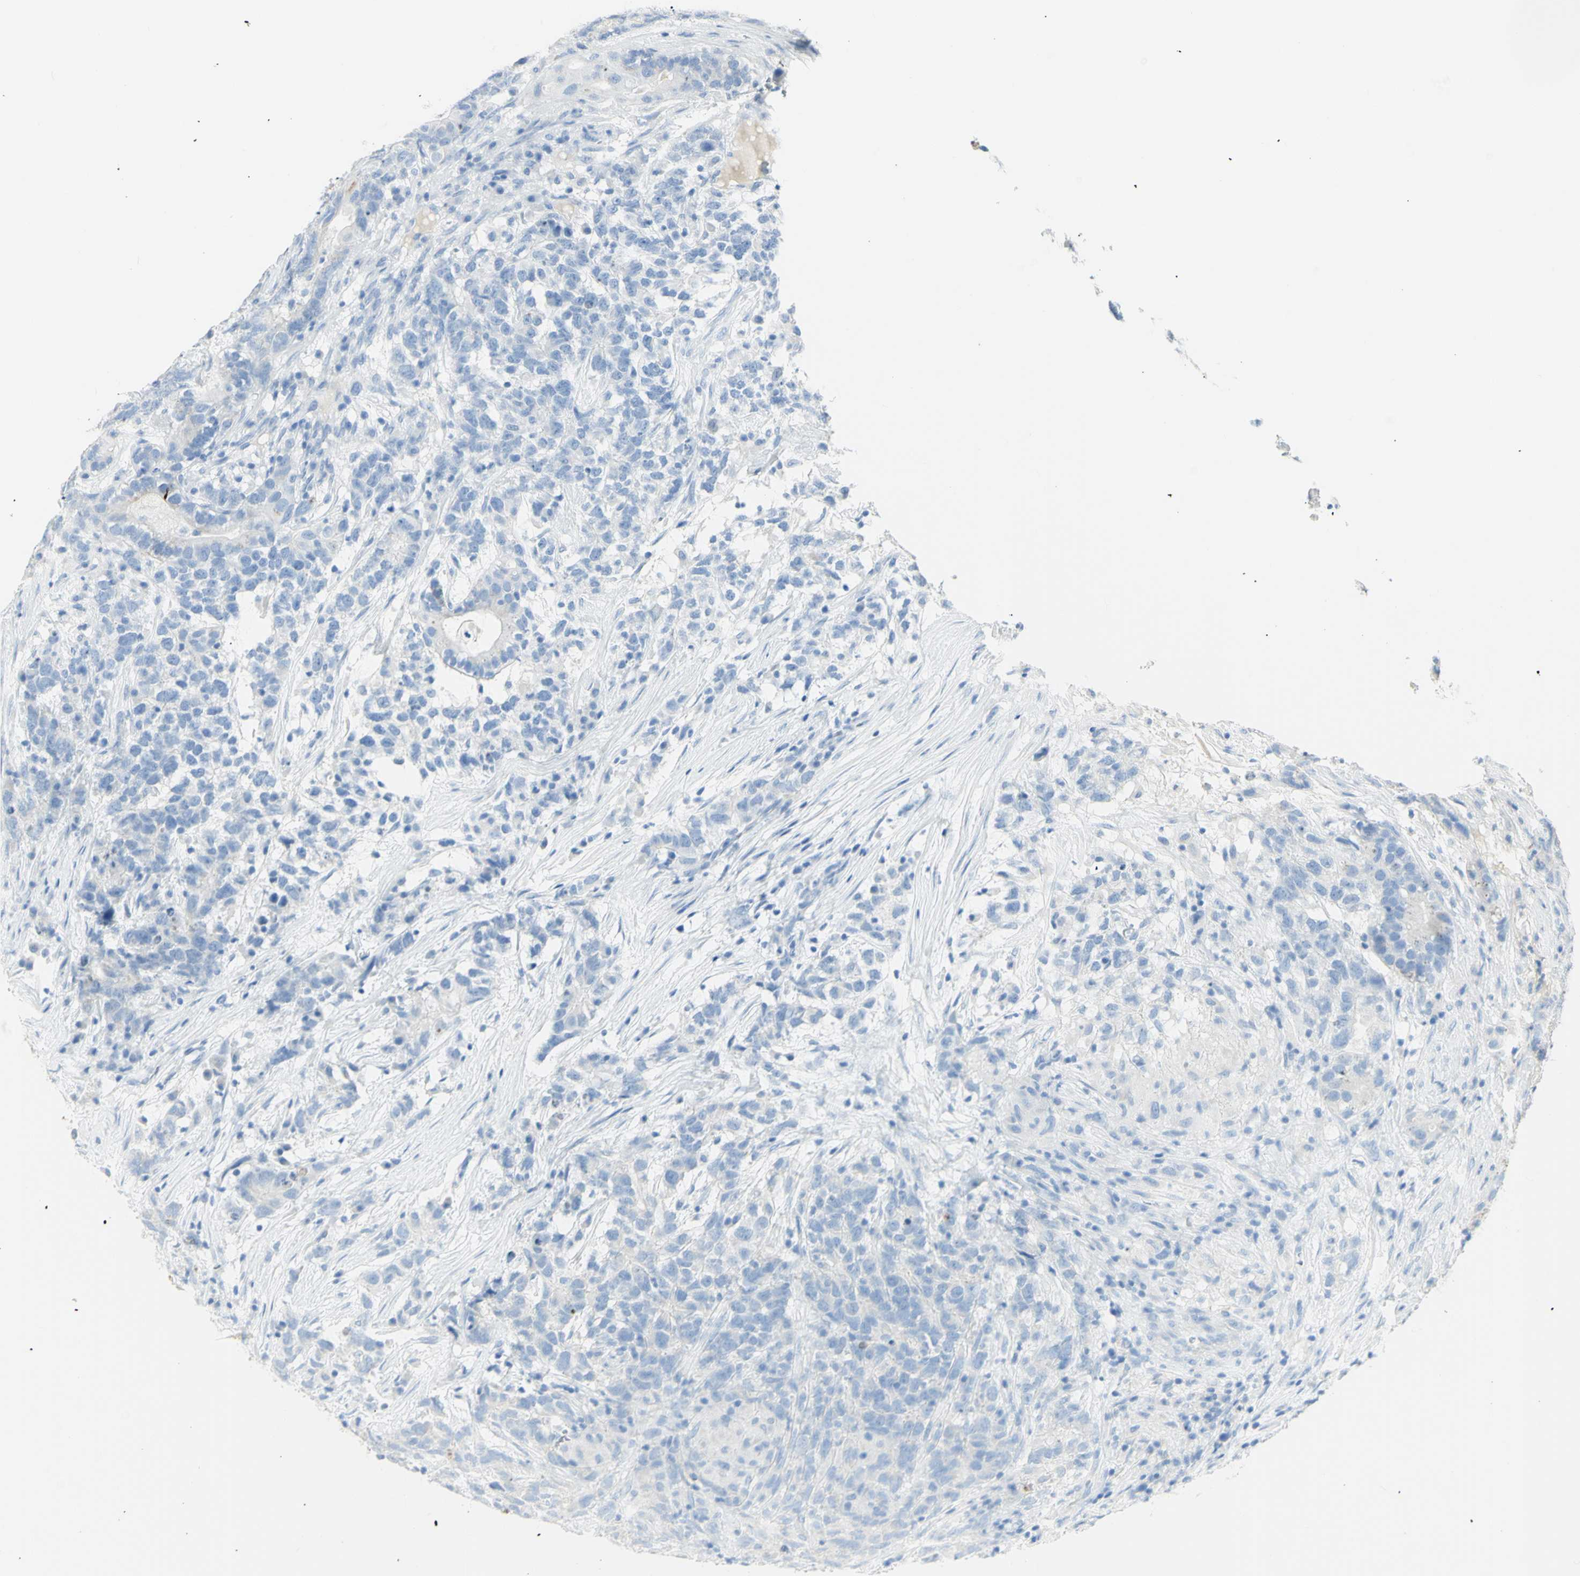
{"staining": {"intensity": "negative", "quantity": "none", "location": "none"}, "tissue": "testis cancer", "cell_type": "Tumor cells", "image_type": "cancer", "snomed": [{"axis": "morphology", "description": "Carcinoma, Embryonal, NOS"}, {"axis": "topography", "description": "Testis"}], "caption": "A photomicrograph of human embryonal carcinoma (testis) is negative for staining in tumor cells. (DAB (3,3'-diaminobenzidine) immunohistochemistry (IHC) visualized using brightfield microscopy, high magnification).", "gene": "LETM1", "patient": {"sex": "male", "age": 26}}